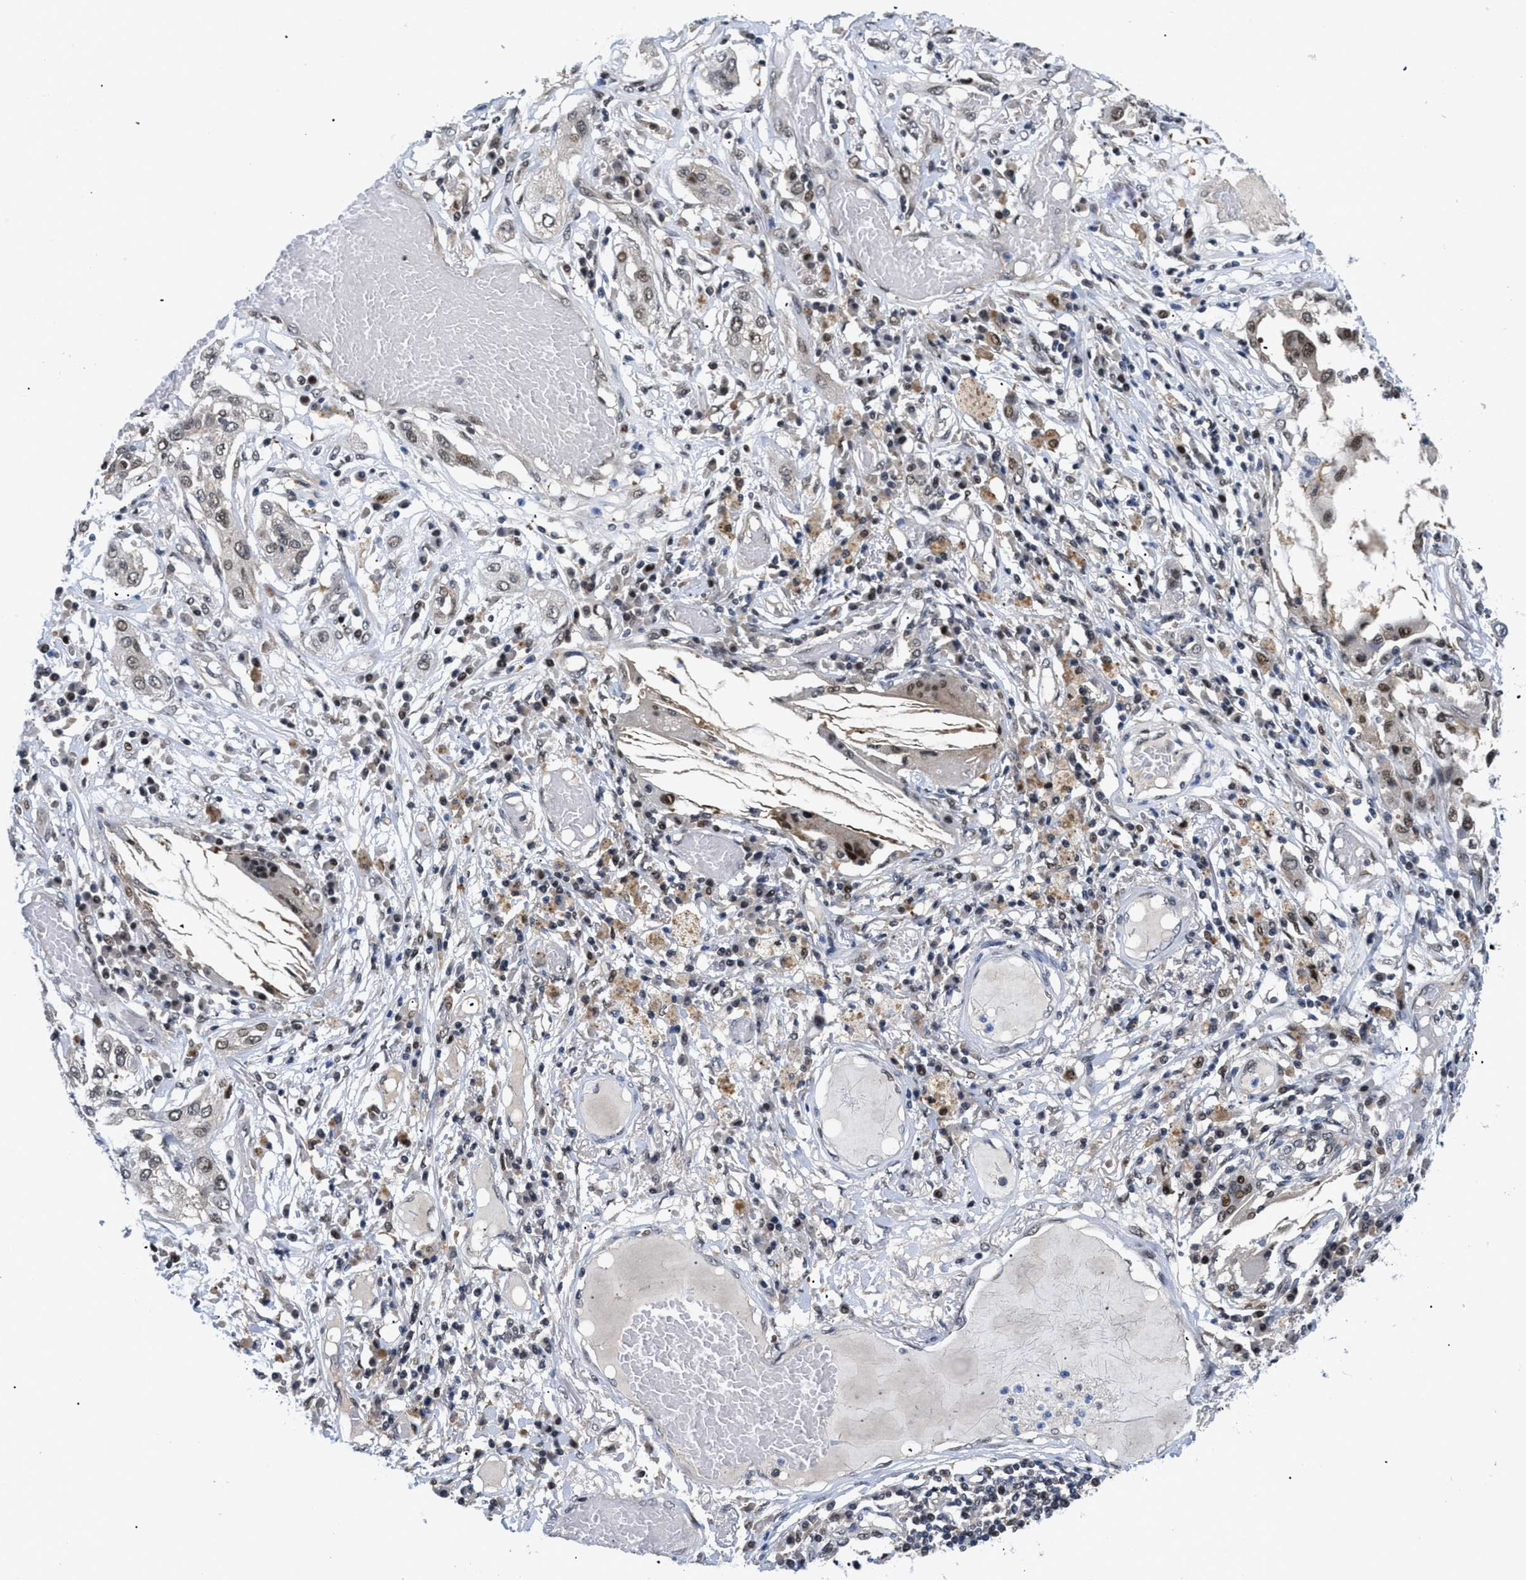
{"staining": {"intensity": "moderate", "quantity": "<25%", "location": "nuclear"}, "tissue": "lung cancer", "cell_type": "Tumor cells", "image_type": "cancer", "snomed": [{"axis": "morphology", "description": "Squamous cell carcinoma, NOS"}, {"axis": "topography", "description": "Lung"}], "caption": "This histopathology image exhibits lung cancer (squamous cell carcinoma) stained with immunohistochemistry (IHC) to label a protein in brown. The nuclear of tumor cells show moderate positivity for the protein. Nuclei are counter-stained blue.", "gene": "SLC29A2", "patient": {"sex": "male", "age": 71}}